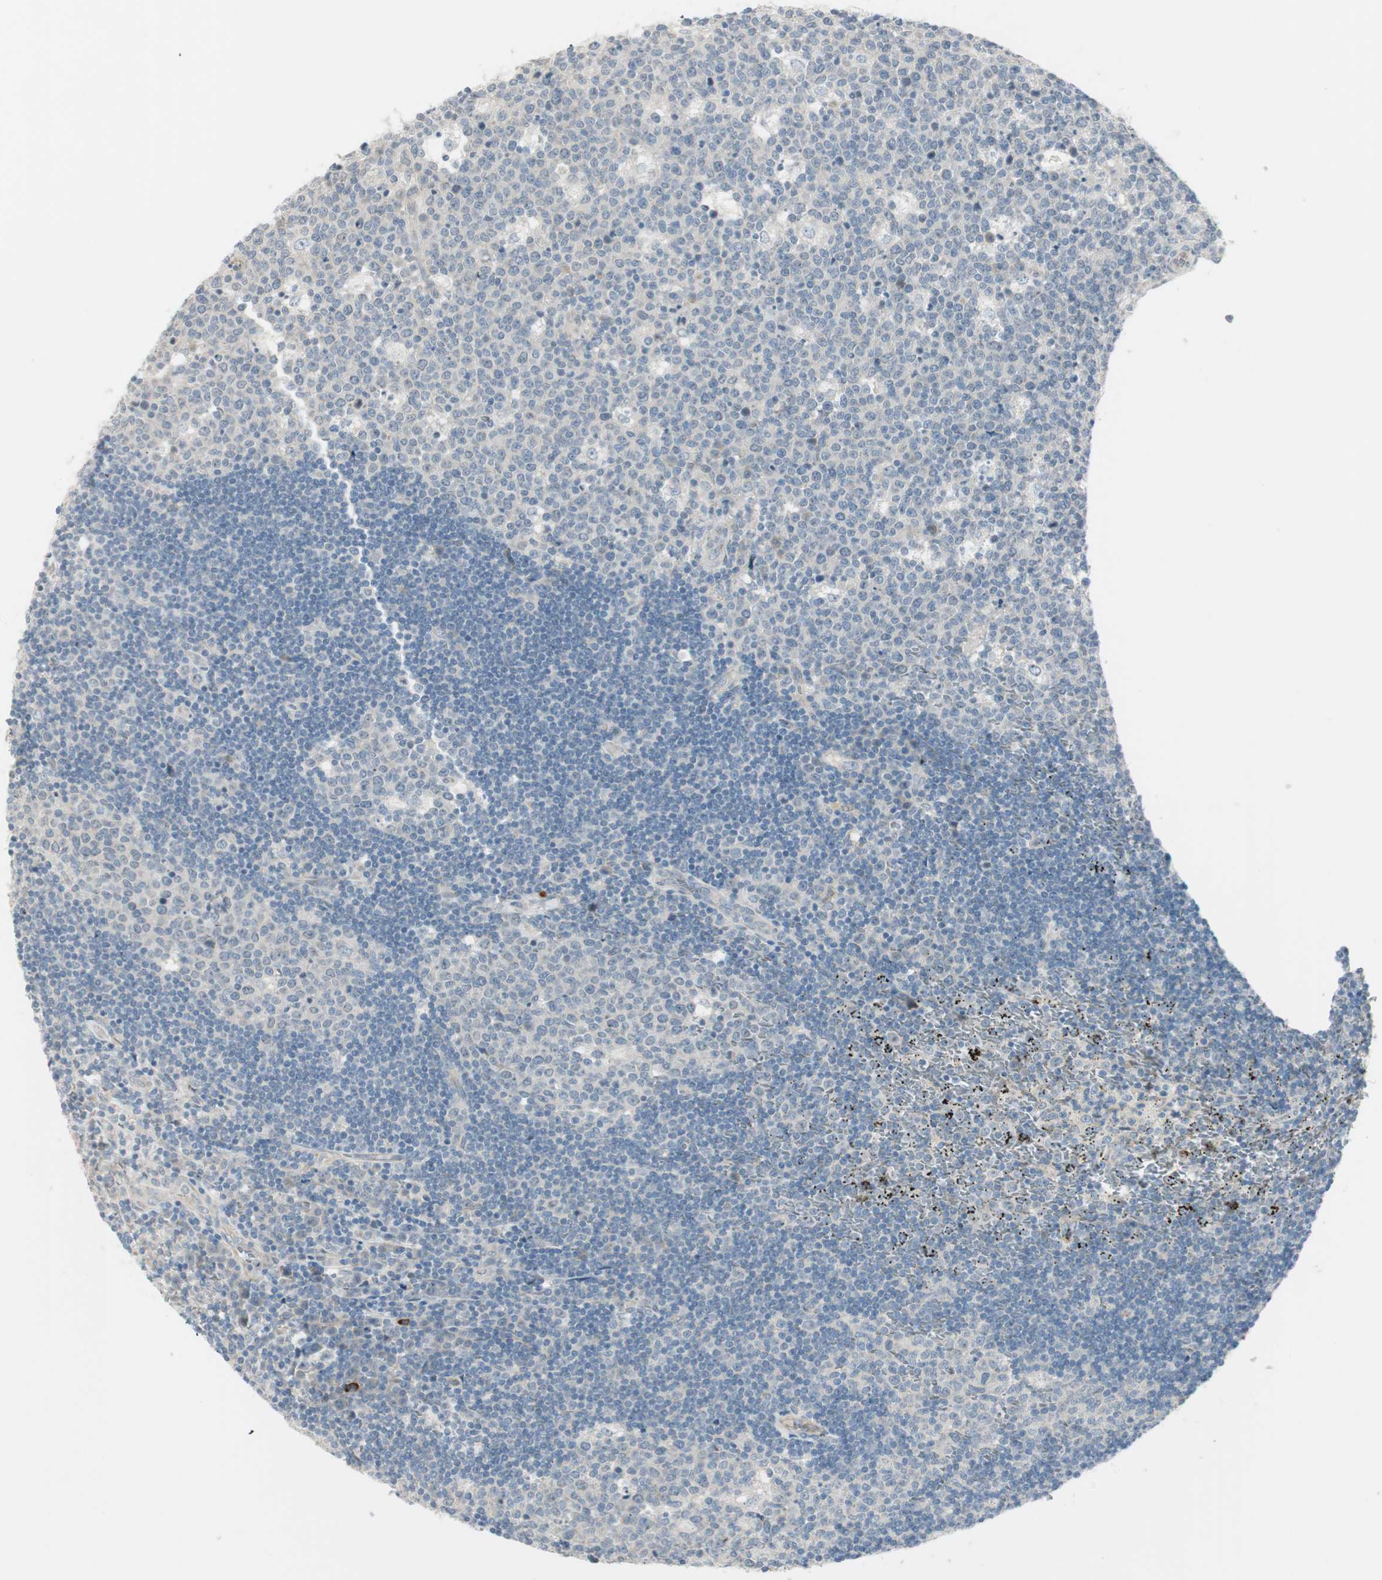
{"staining": {"intensity": "negative", "quantity": "none", "location": "none"}, "tissue": "lymph node", "cell_type": "Germinal center cells", "image_type": "normal", "snomed": [{"axis": "morphology", "description": "Normal tissue, NOS"}, {"axis": "topography", "description": "Lymph node"}, {"axis": "topography", "description": "Salivary gland"}], "caption": "IHC histopathology image of benign human lymph node stained for a protein (brown), which shows no positivity in germinal center cells. Brightfield microscopy of immunohistochemistry (IHC) stained with DAB (brown) and hematoxylin (blue), captured at high magnification.", "gene": "STON1", "patient": {"sex": "male", "age": 8}}